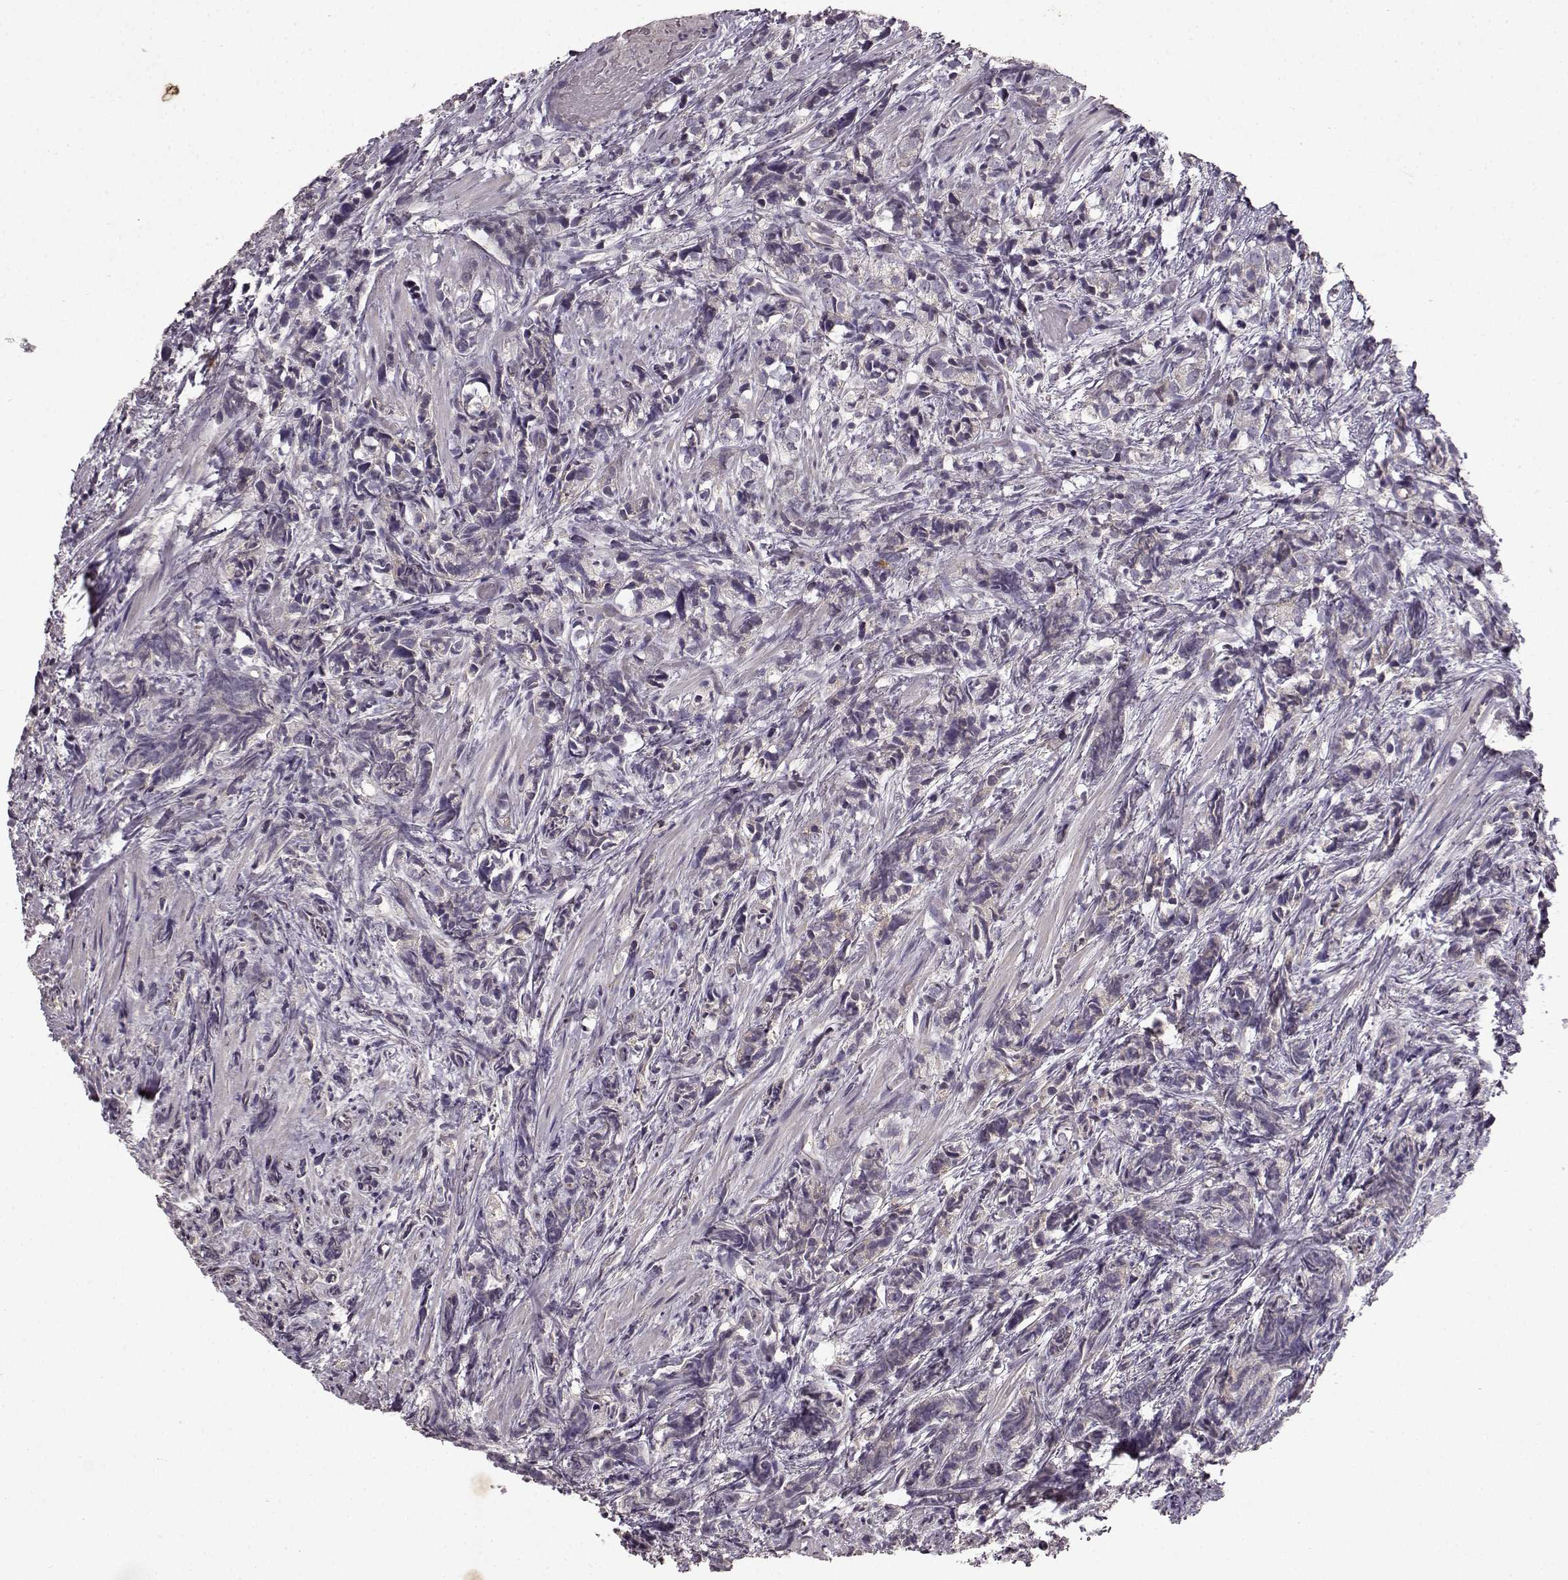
{"staining": {"intensity": "negative", "quantity": "none", "location": "none"}, "tissue": "prostate cancer", "cell_type": "Tumor cells", "image_type": "cancer", "snomed": [{"axis": "morphology", "description": "Adenocarcinoma, High grade"}, {"axis": "topography", "description": "Prostate"}], "caption": "Immunohistochemistry (IHC) micrograph of human prostate cancer (high-grade adenocarcinoma) stained for a protein (brown), which demonstrates no staining in tumor cells.", "gene": "ERBB3", "patient": {"sex": "male", "age": 53}}